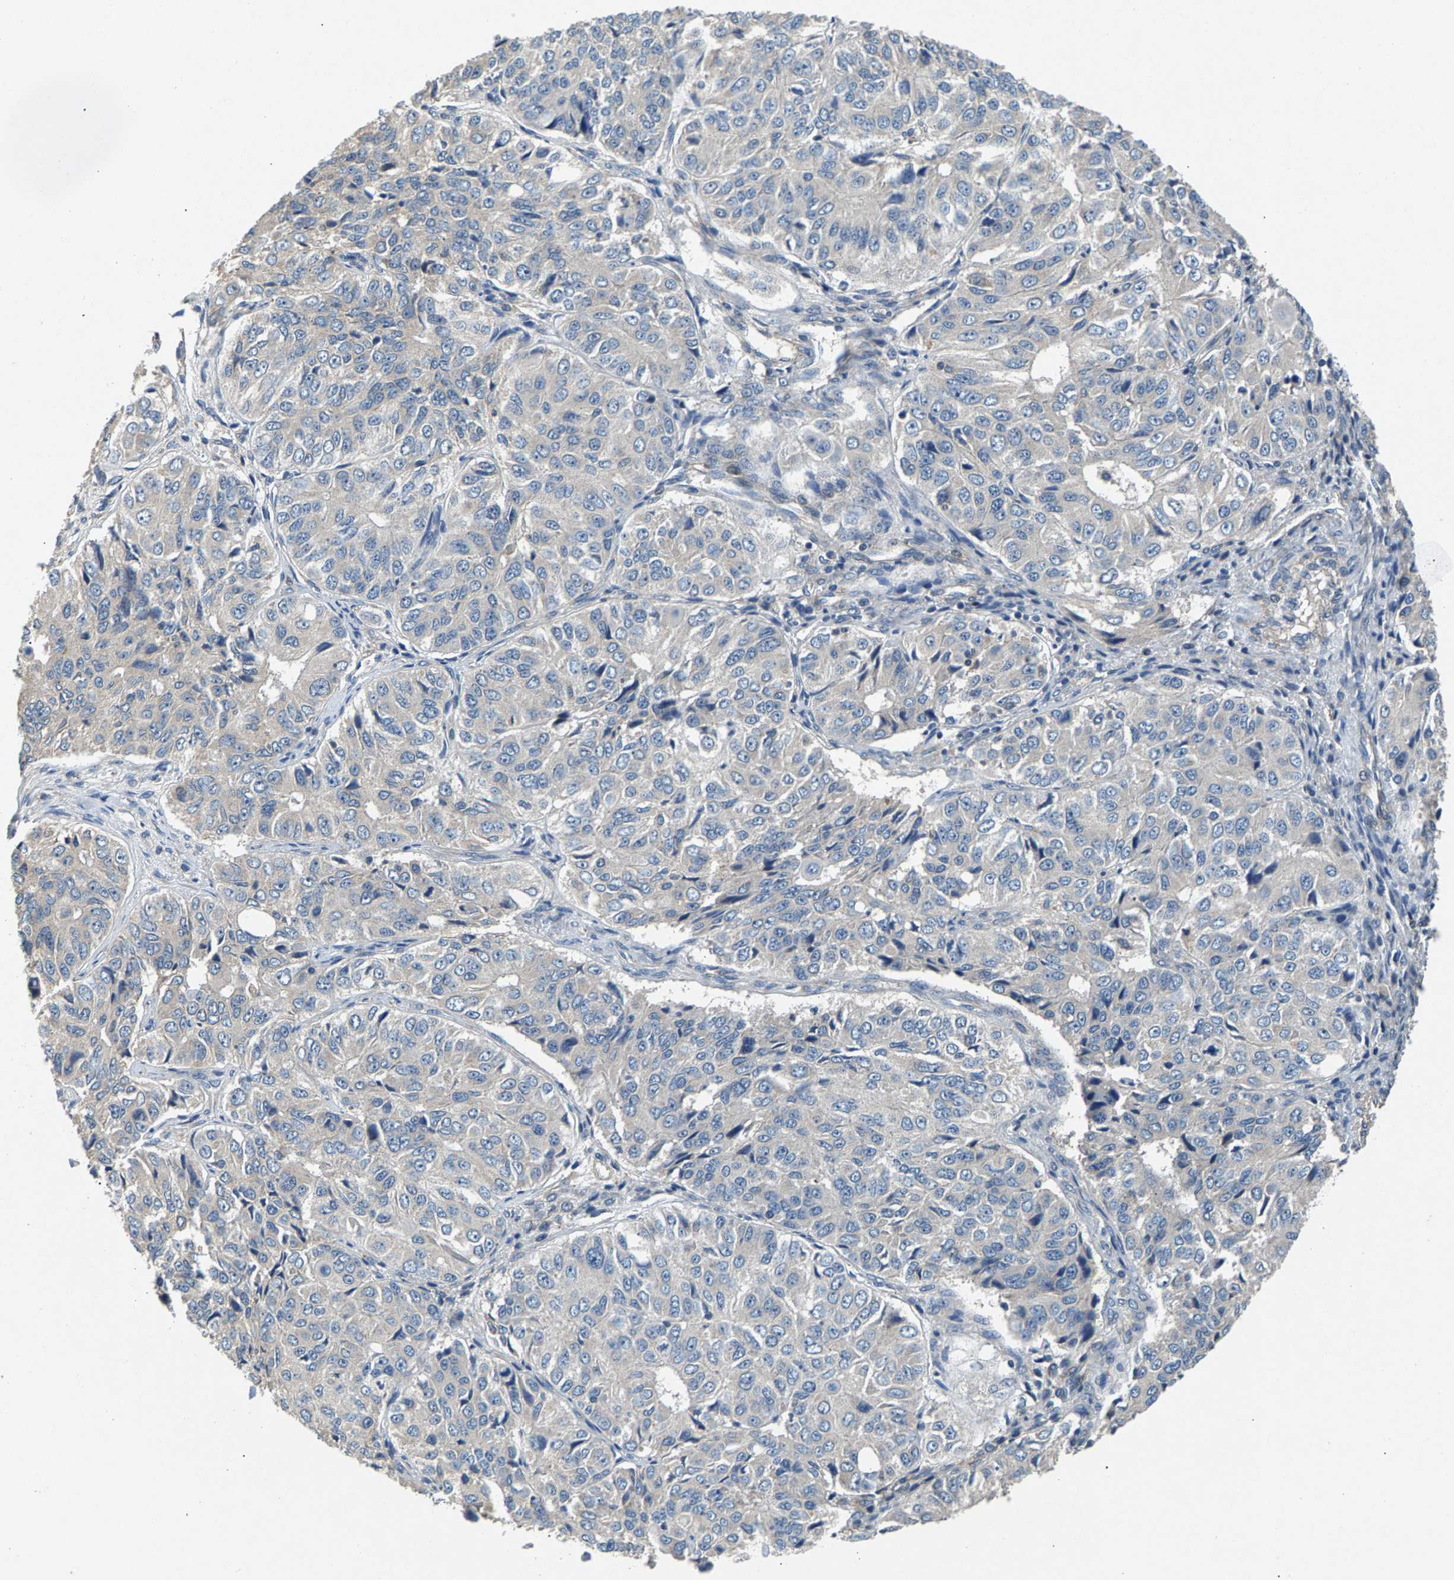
{"staining": {"intensity": "negative", "quantity": "none", "location": "none"}, "tissue": "ovarian cancer", "cell_type": "Tumor cells", "image_type": "cancer", "snomed": [{"axis": "morphology", "description": "Carcinoma, endometroid"}, {"axis": "topography", "description": "Ovary"}], "caption": "Immunohistochemistry (IHC) of ovarian cancer (endometroid carcinoma) displays no expression in tumor cells.", "gene": "NT5C", "patient": {"sex": "female", "age": 51}}